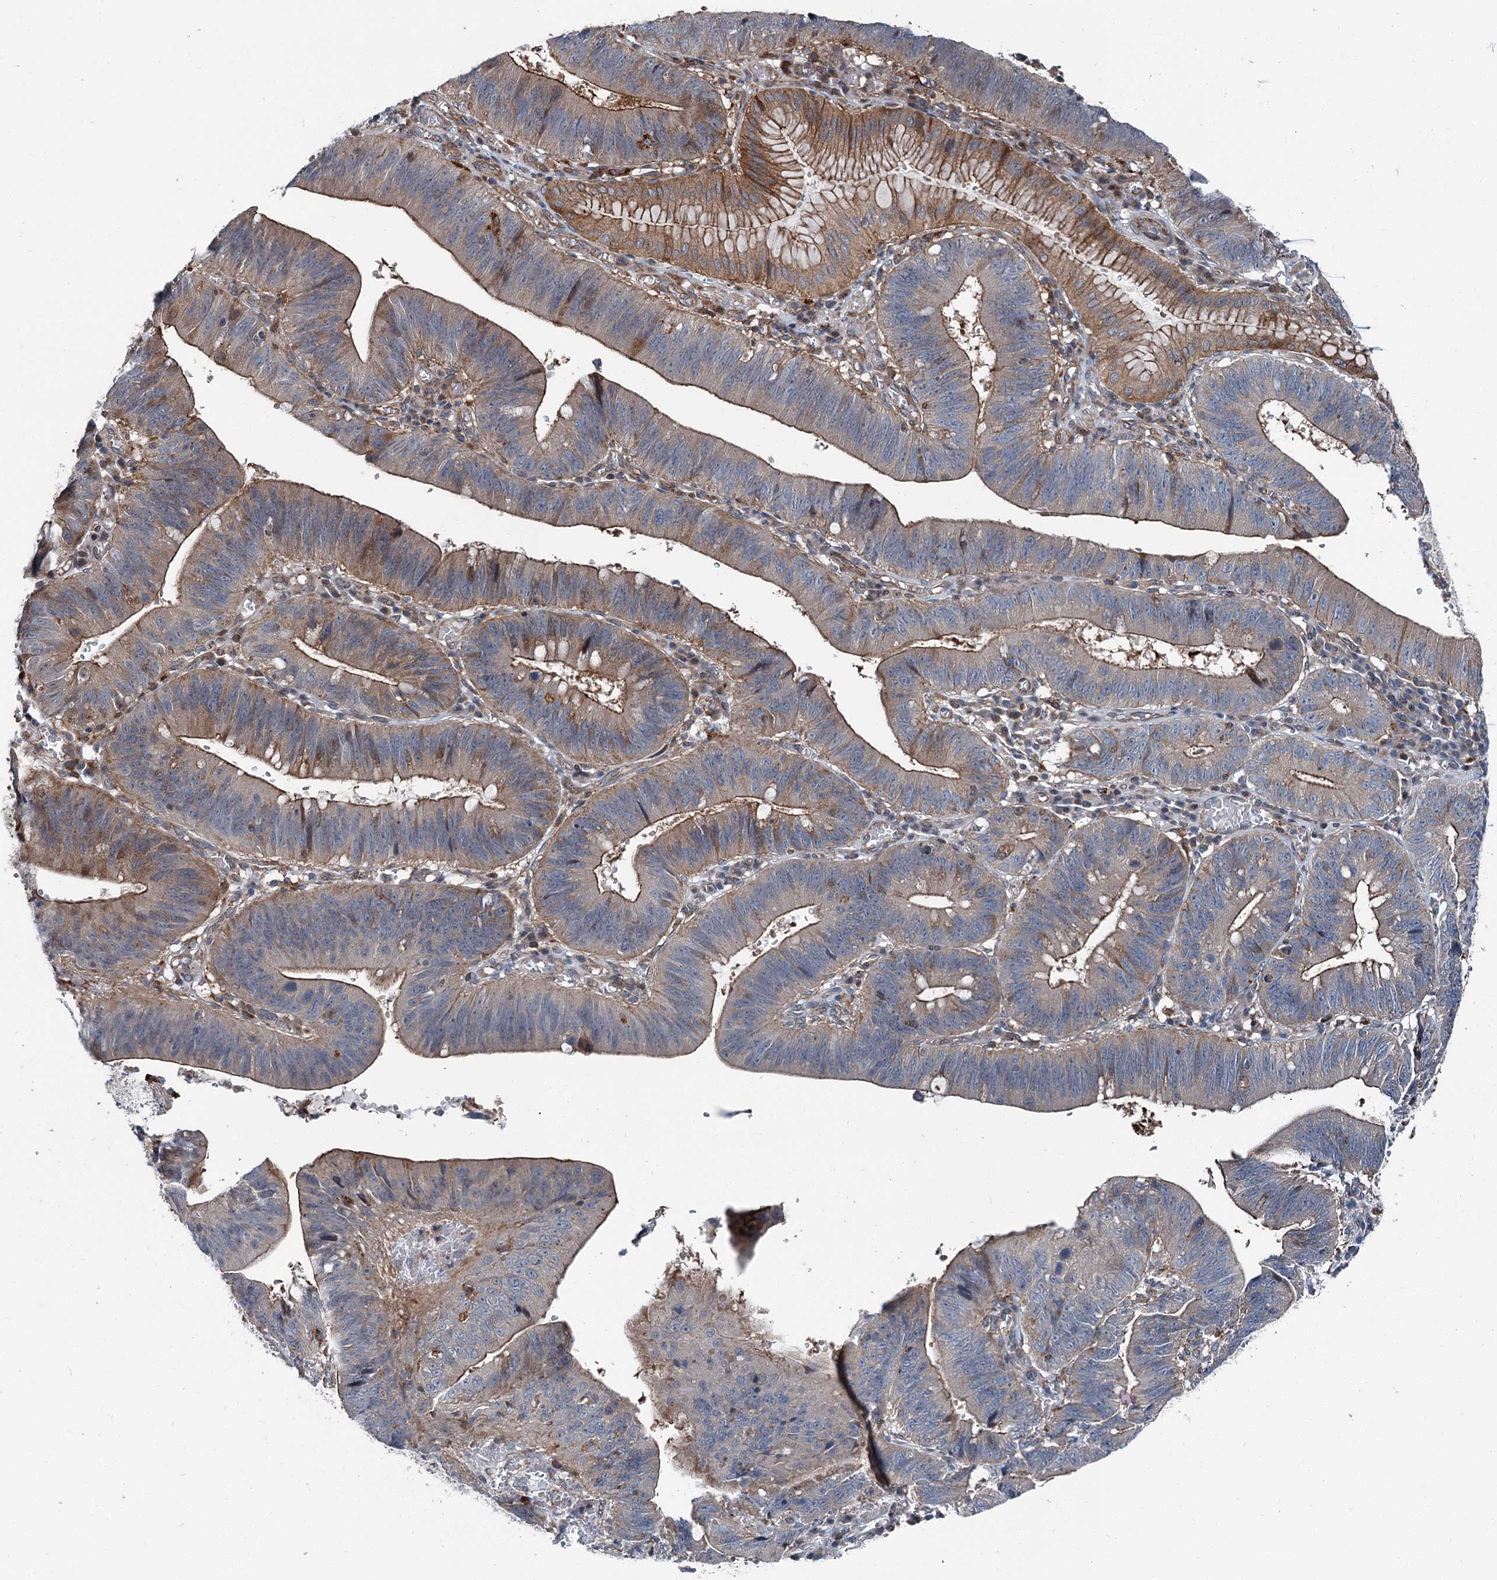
{"staining": {"intensity": "moderate", "quantity": "25%-75%", "location": "cytoplasmic/membranous"}, "tissue": "stomach cancer", "cell_type": "Tumor cells", "image_type": "cancer", "snomed": [{"axis": "morphology", "description": "Adenocarcinoma, NOS"}, {"axis": "topography", "description": "Stomach"}], "caption": "This is an image of immunohistochemistry (IHC) staining of stomach cancer, which shows moderate positivity in the cytoplasmic/membranous of tumor cells.", "gene": "POLR1D", "patient": {"sex": "male", "age": 59}}